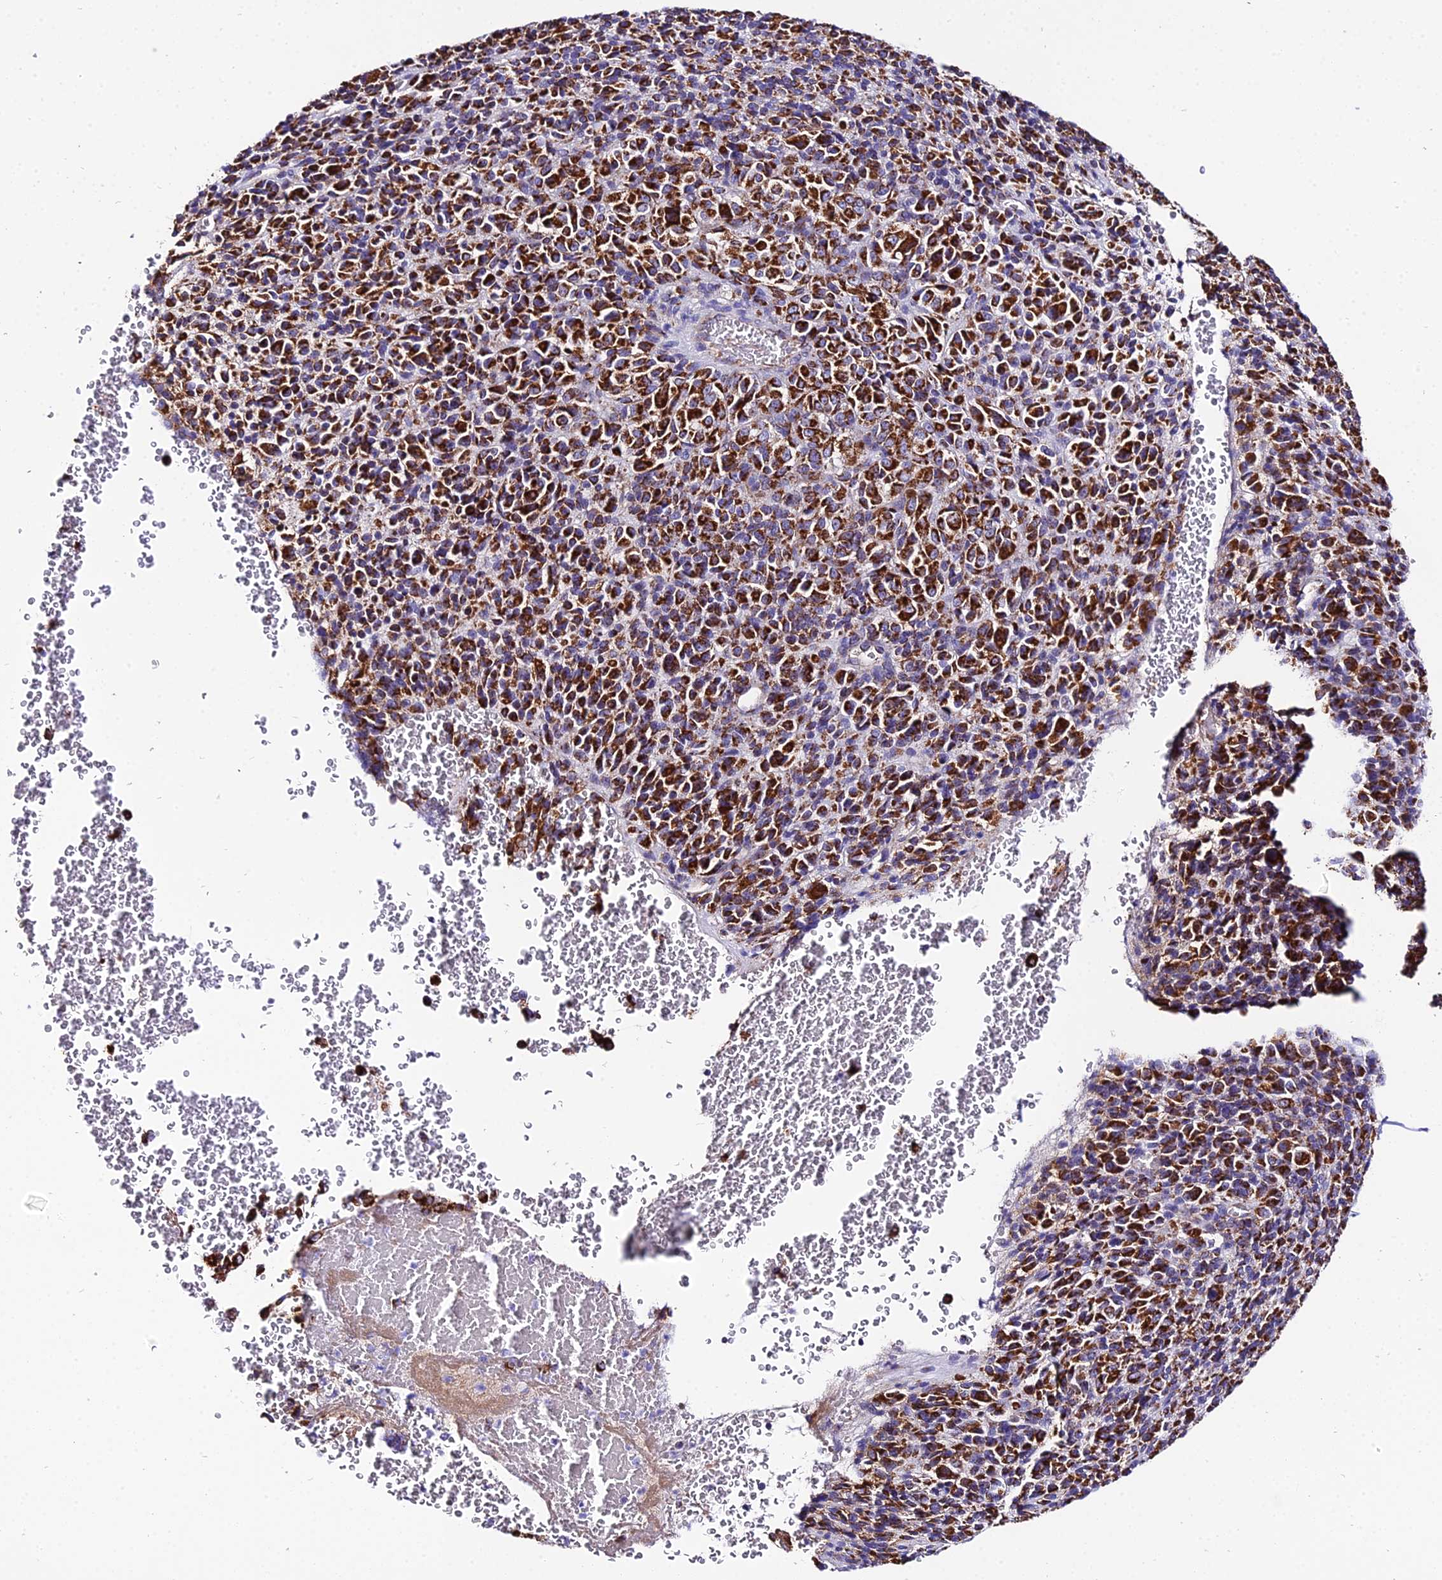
{"staining": {"intensity": "strong", "quantity": ">75%", "location": "cytoplasmic/membranous"}, "tissue": "melanoma", "cell_type": "Tumor cells", "image_type": "cancer", "snomed": [{"axis": "morphology", "description": "Malignant melanoma, Metastatic site"}, {"axis": "topography", "description": "Brain"}], "caption": "Malignant melanoma (metastatic site) tissue reveals strong cytoplasmic/membranous positivity in approximately >75% of tumor cells, visualized by immunohistochemistry.", "gene": "OCIAD1", "patient": {"sex": "female", "age": 56}}